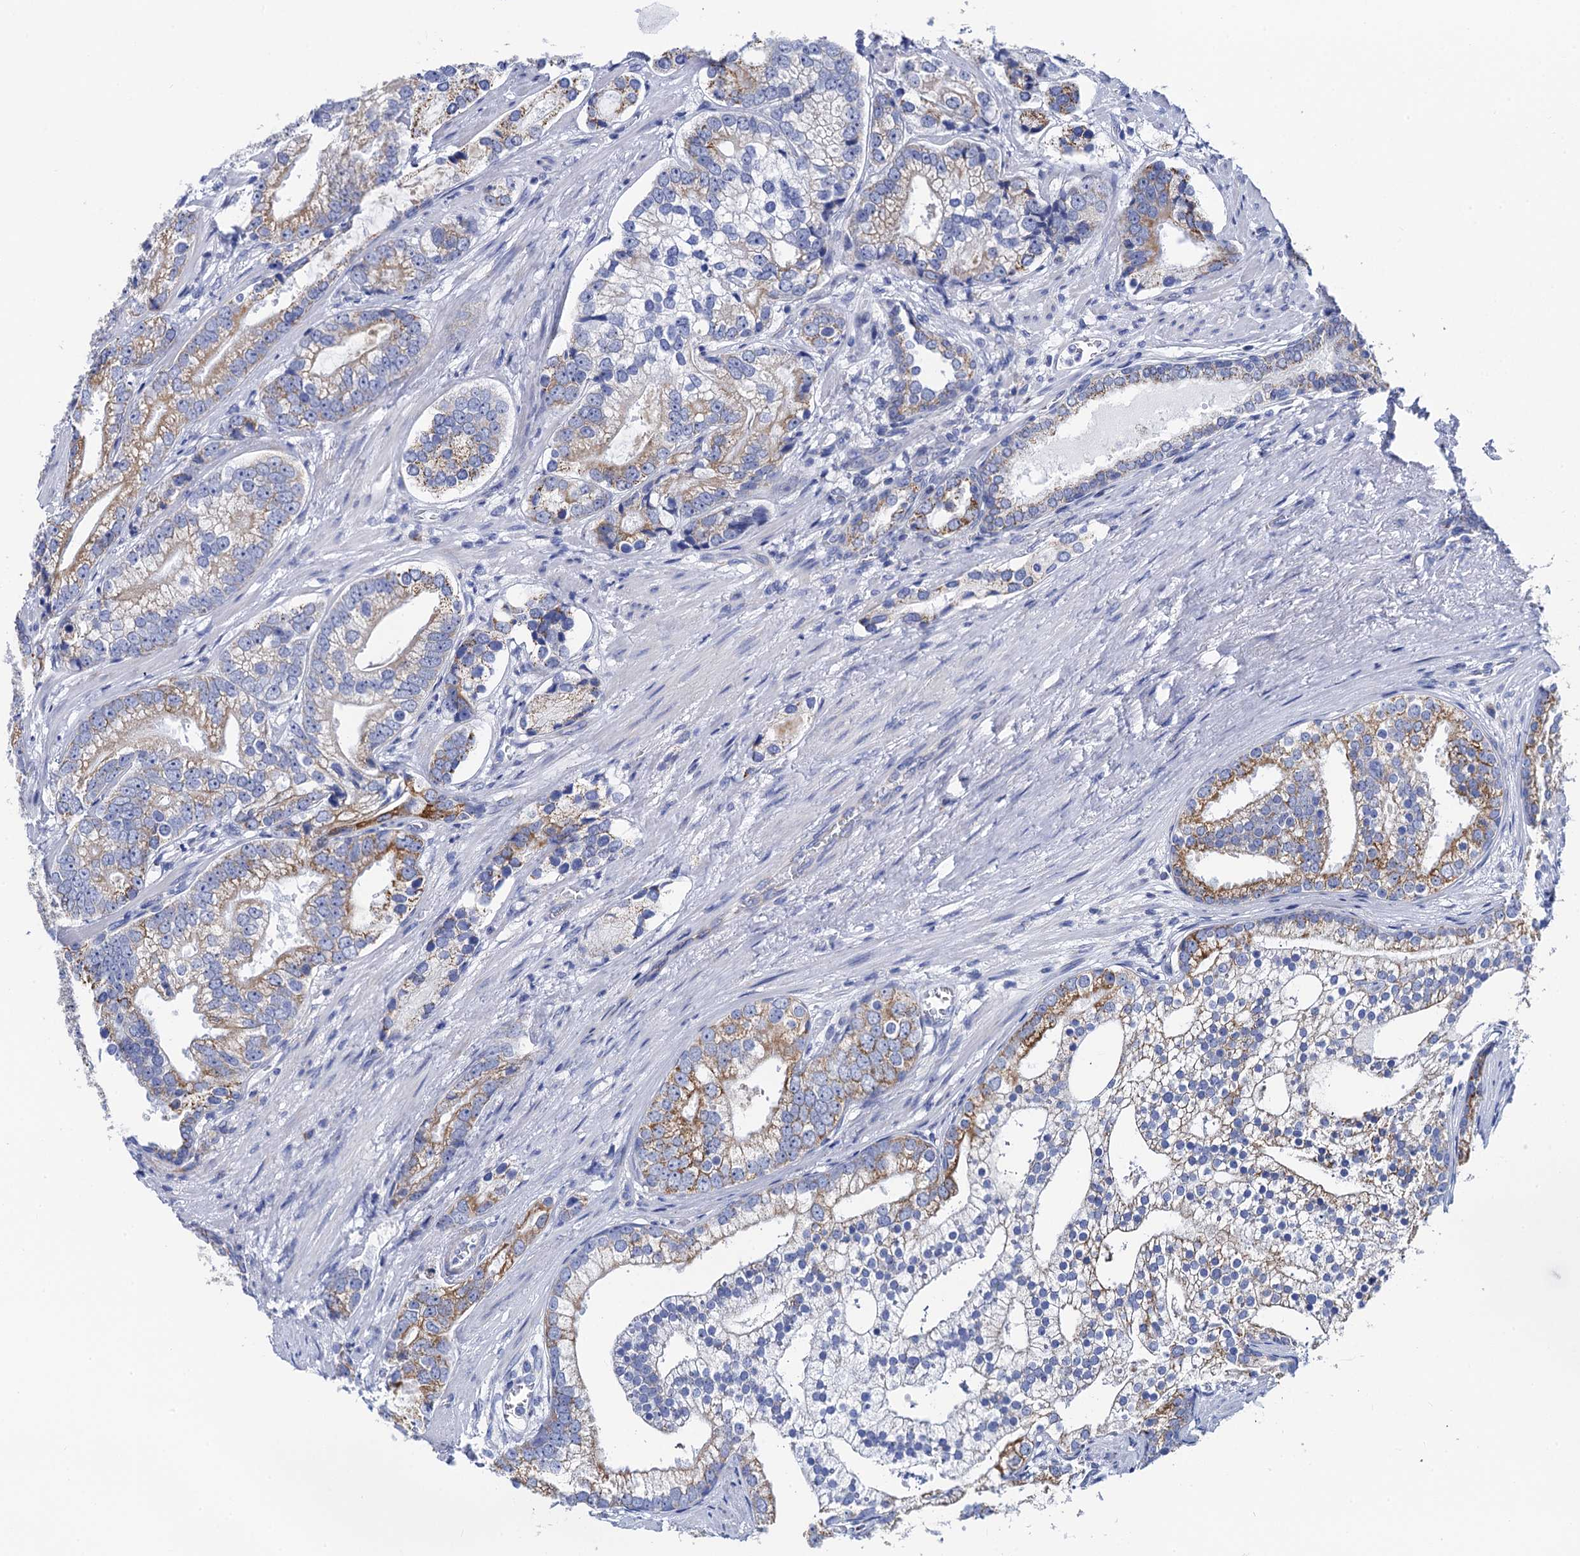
{"staining": {"intensity": "moderate", "quantity": "25%-75%", "location": "cytoplasmic/membranous"}, "tissue": "prostate cancer", "cell_type": "Tumor cells", "image_type": "cancer", "snomed": [{"axis": "morphology", "description": "Adenocarcinoma, High grade"}, {"axis": "topography", "description": "Prostate"}], "caption": "This image exhibits immunohistochemistry (IHC) staining of human prostate cancer (adenocarcinoma (high-grade)), with medium moderate cytoplasmic/membranous staining in about 25%-75% of tumor cells.", "gene": "ACADSB", "patient": {"sex": "male", "age": 75}}